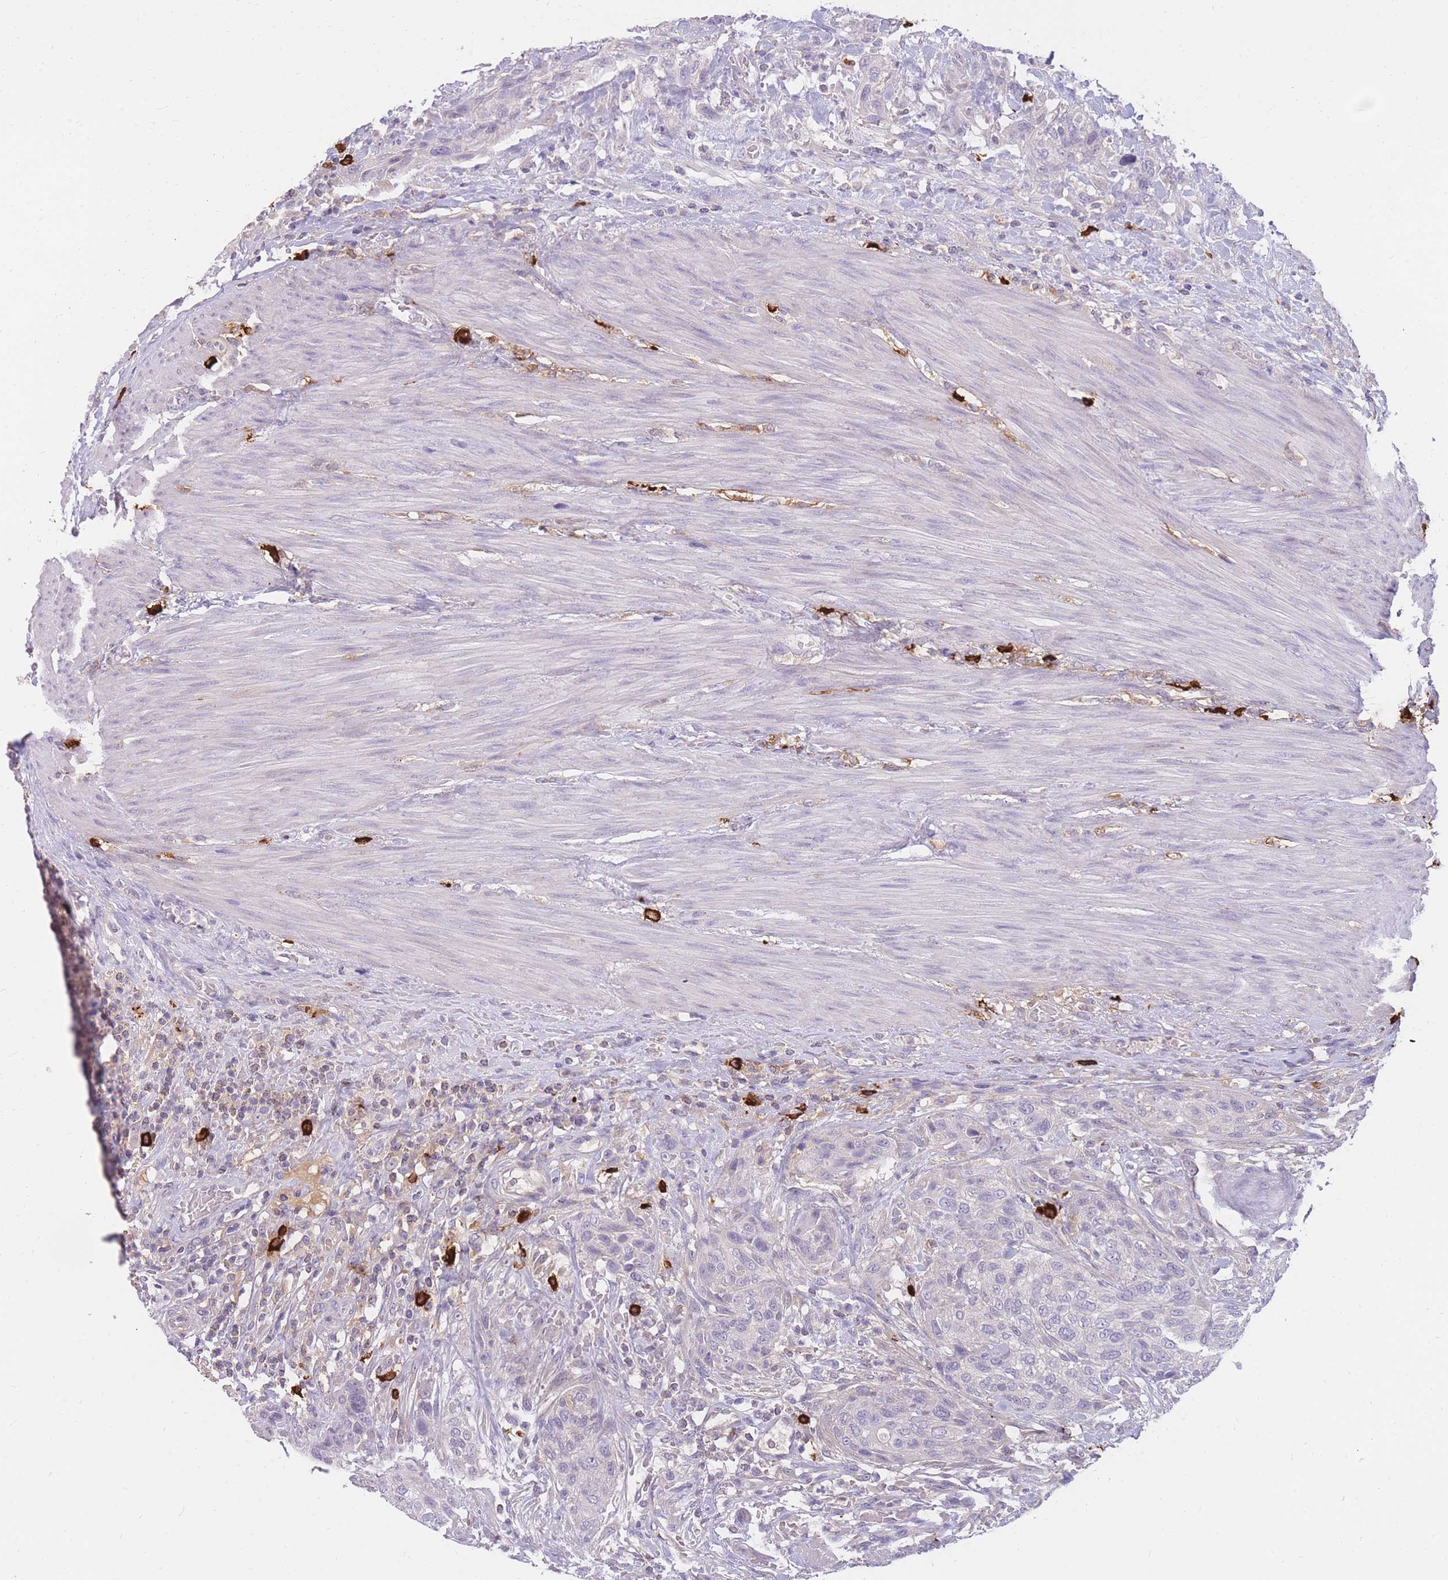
{"staining": {"intensity": "negative", "quantity": "none", "location": "none"}, "tissue": "urothelial cancer", "cell_type": "Tumor cells", "image_type": "cancer", "snomed": [{"axis": "morphology", "description": "Urothelial carcinoma, High grade"}, {"axis": "topography", "description": "Urinary bladder"}], "caption": "This histopathology image is of urothelial cancer stained with immunohistochemistry to label a protein in brown with the nuclei are counter-stained blue. There is no staining in tumor cells.", "gene": "TPSD1", "patient": {"sex": "male", "age": 35}}